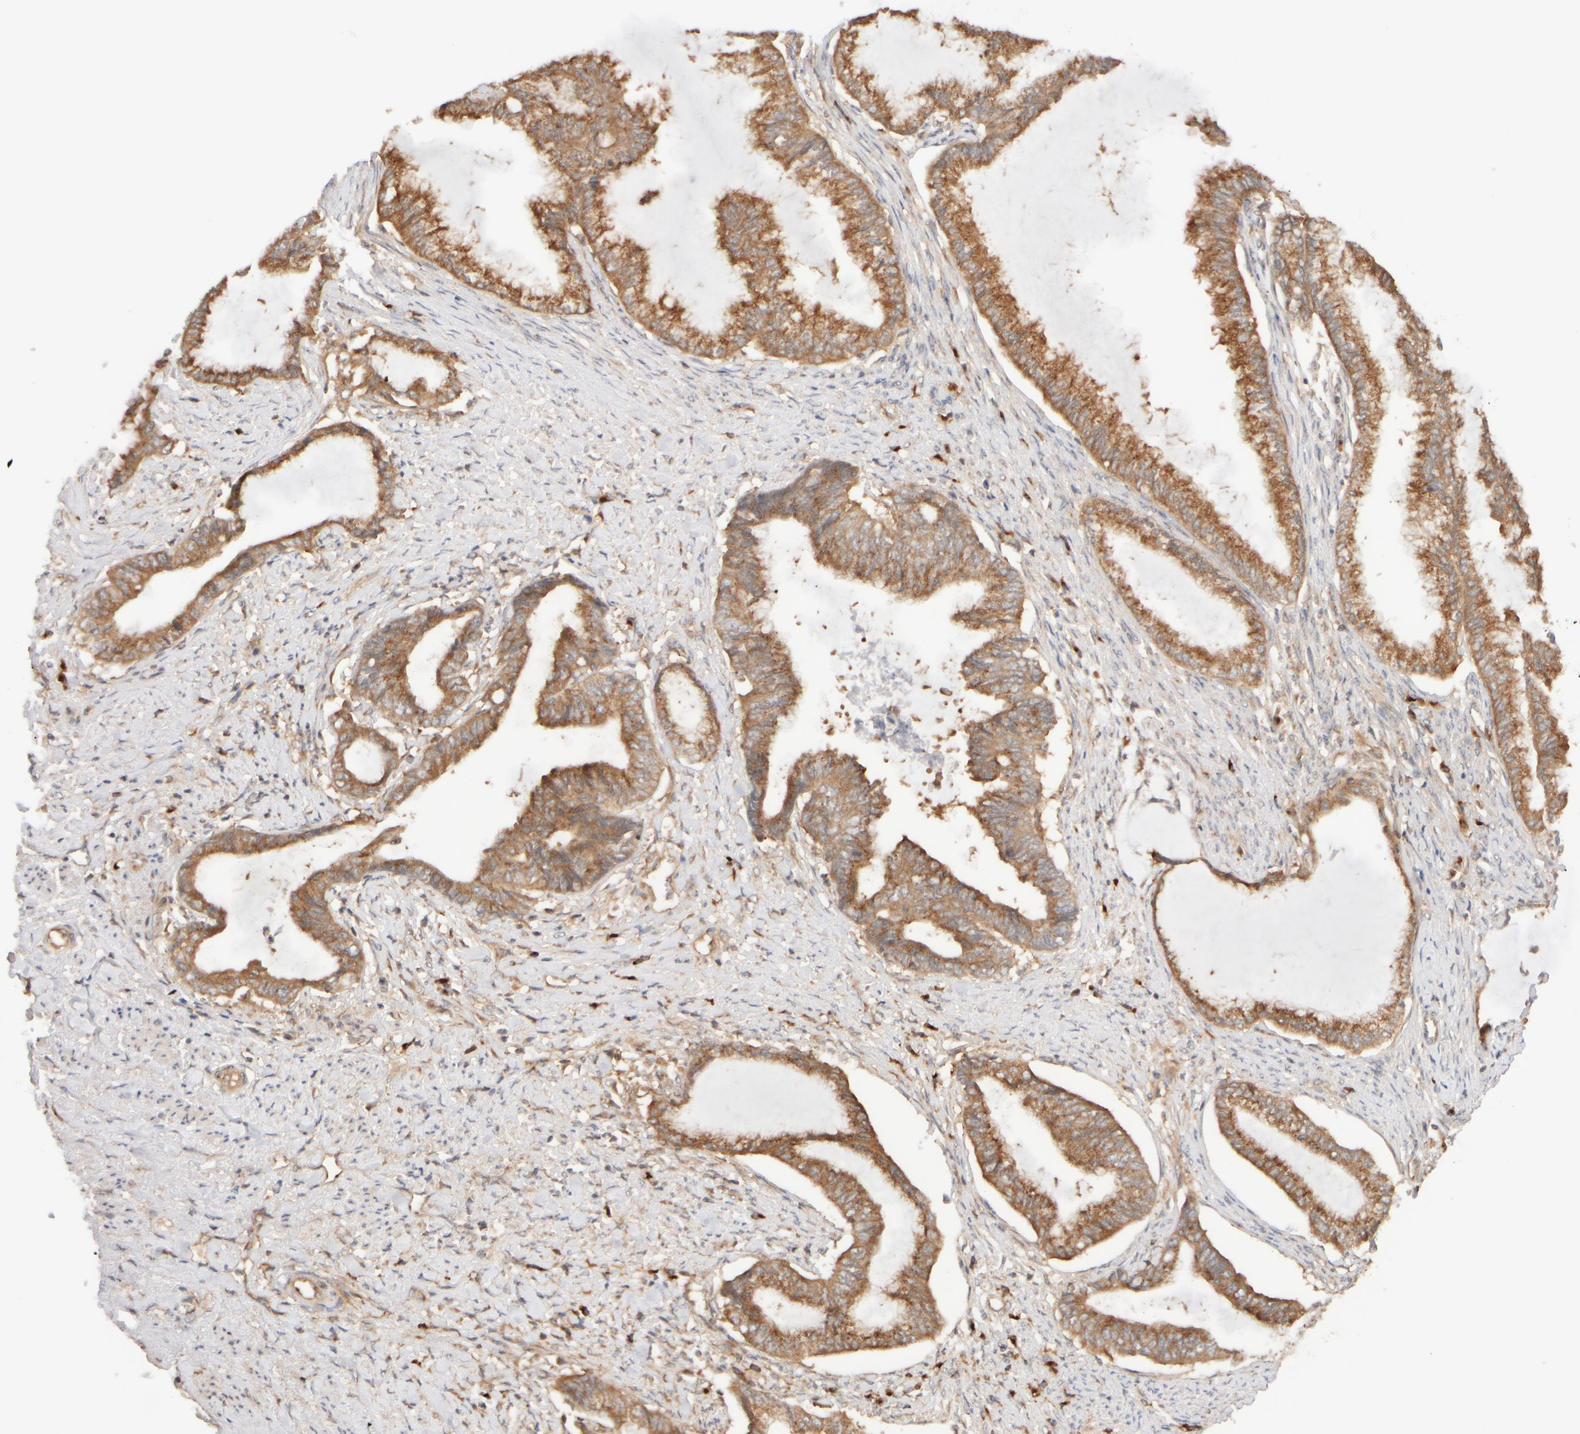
{"staining": {"intensity": "moderate", "quantity": ">75%", "location": "cytoplasmic/membranous"}, "tissue": "endometrial cancer", "cell_type": "Tumor cells", "image_type": "cancer", "snomed": [{"axis": "morphology", "description": "Adenocarcinoma, NOS"}, {"axis": "topography", "description": "Endometrium"}], "caption": "The photomicrograph reveals staining of endometrial cancer, revealing moderate cytoplasmic/membranous protein positivity (brown color) within tumor cells. Using DAB (3,3'-diaminobenzidine) (brown) and hematoxylin (blue) stains, captured at high magnification using brightfield microscopy.", "gene": "RABEP1", "patient": {"sex": "female", "age": 86}}